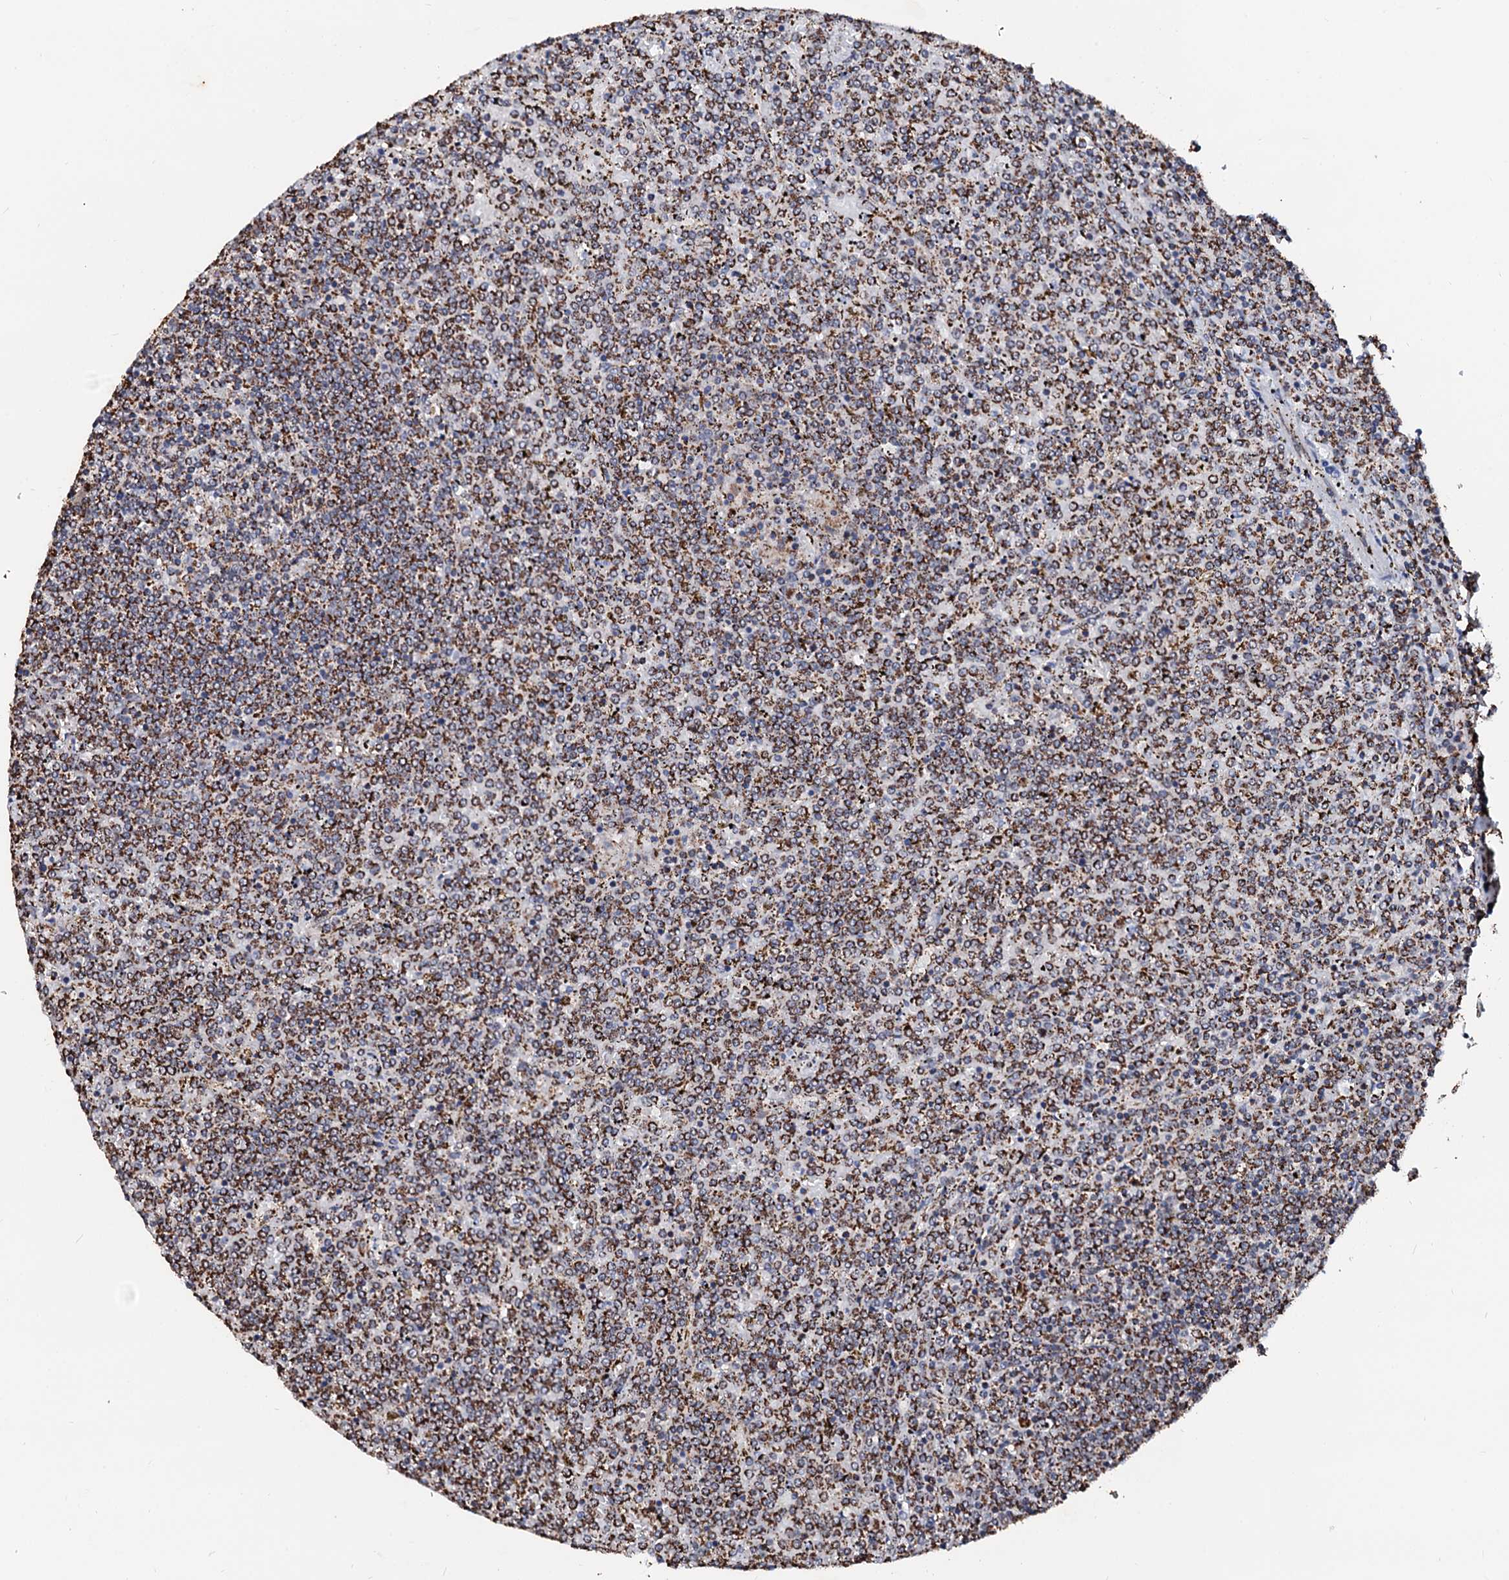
{"staining": {"intensity": "moderate", "quantity": ">75%", "location": "cytoplasmic/membranous"}, "tissue": "lymphoma", "cell_type": "Tumor cells", "image_type": "cancer", "snomed": [{"axis": "morphology", "description": "Malignant lymphoma, non-Hodgkin's type, Low grade"}, {"axis": "topography", "description": "Spleen"}], "caption": "Moderate cytoplasmic/membranous positivity for a protein is appreciated in about >75% of tumor cells of lymphoma using IHC.", "gene": "SECISBP2L", "patient": {"sex": "female", "age": 19}}